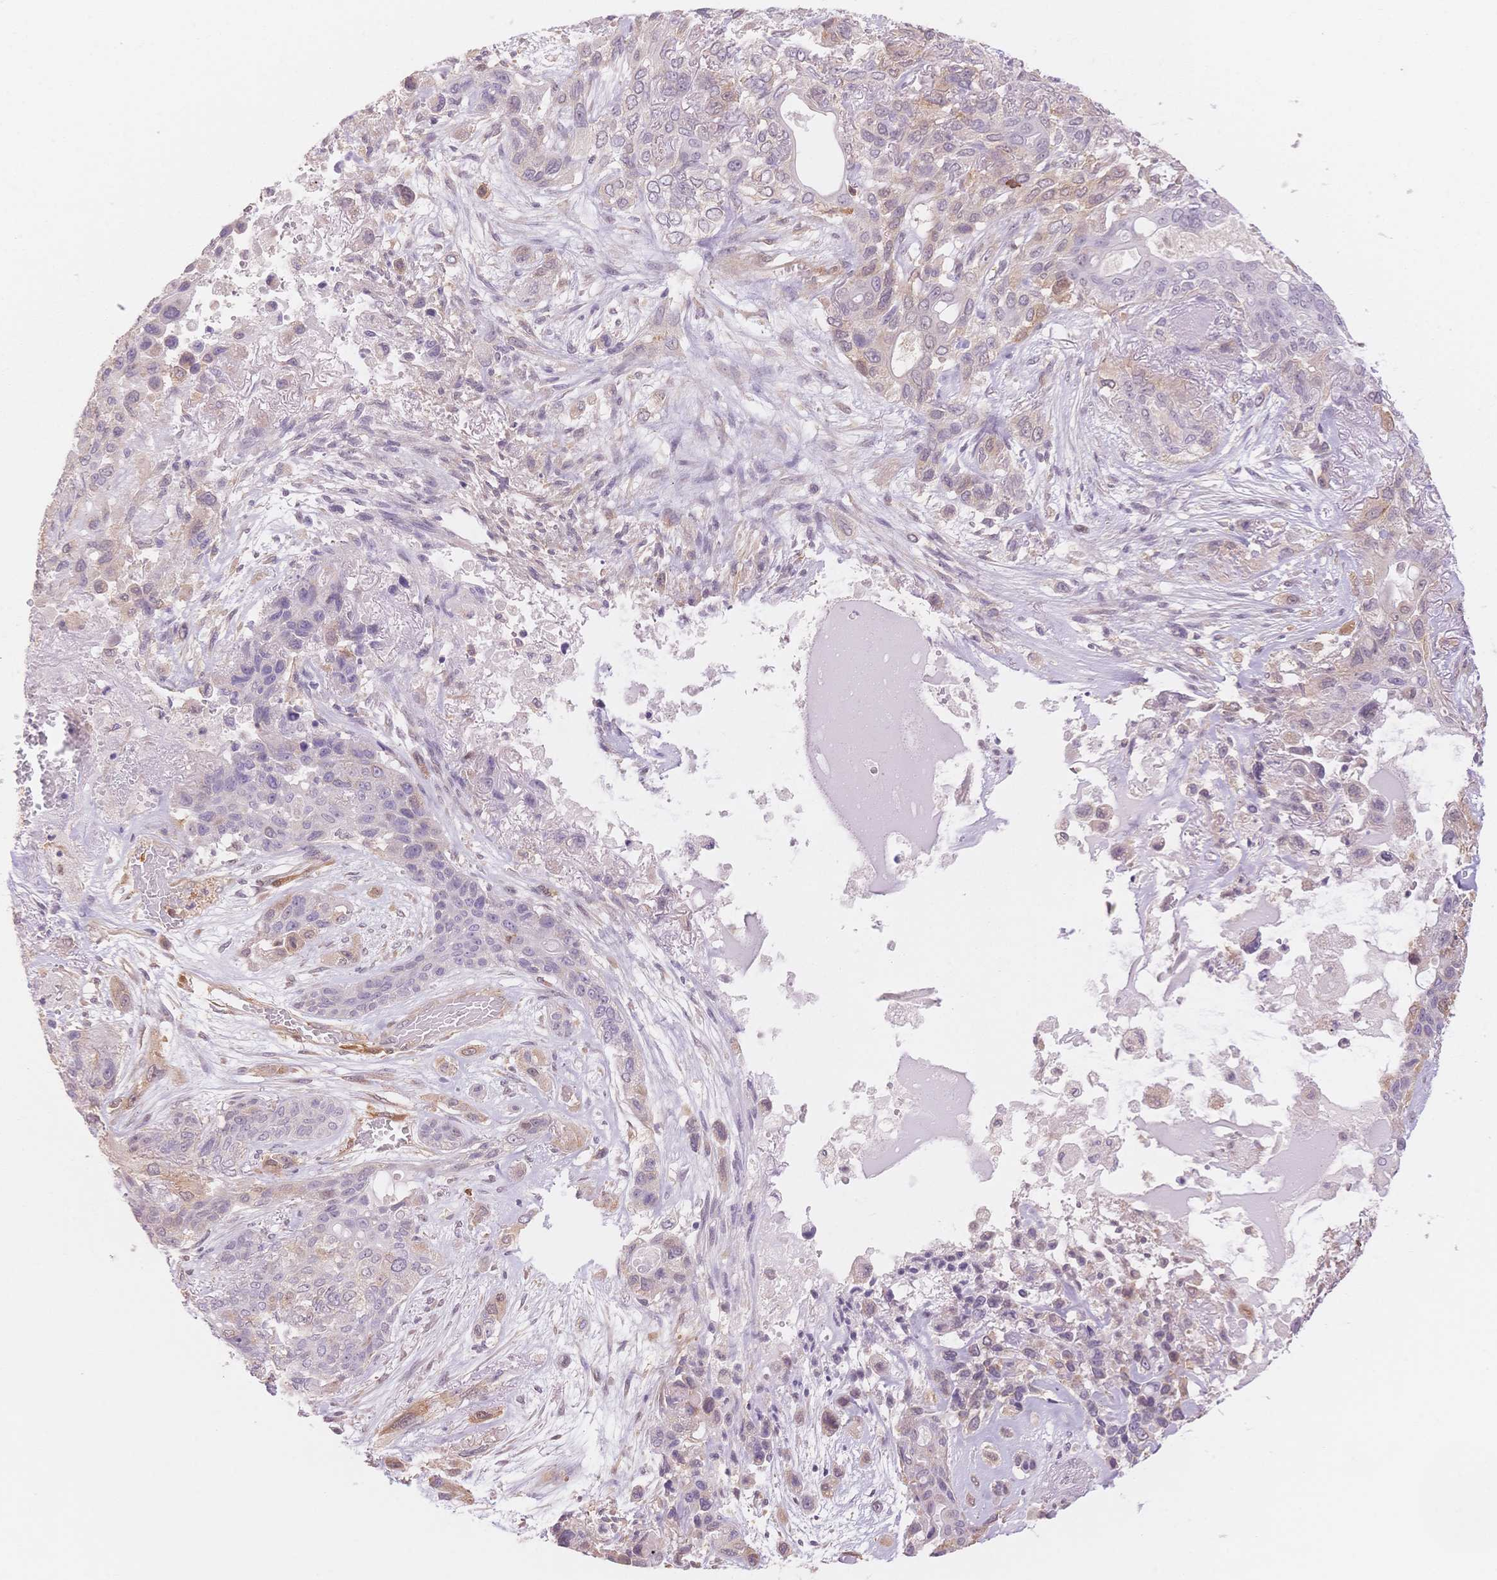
{"staining": {"intensity": "negative", "quantity": "none", "location": "none"}, "tissue": "lung cancer", "cell_type": "Tumor cells", "image_type": "cancer", "snomed": [{"axis": "morphology", "description": "Squamous cell carcinoma, NOS"}, {"axis": "topography", "description": "Lung"}], "caption": "Squamous cell carcinoma (lung) was stained to show a protein in brown. There is no significant staining in tumor cells.", "gene": "STK39", "patient": {"sex": "female", "age": 70}}